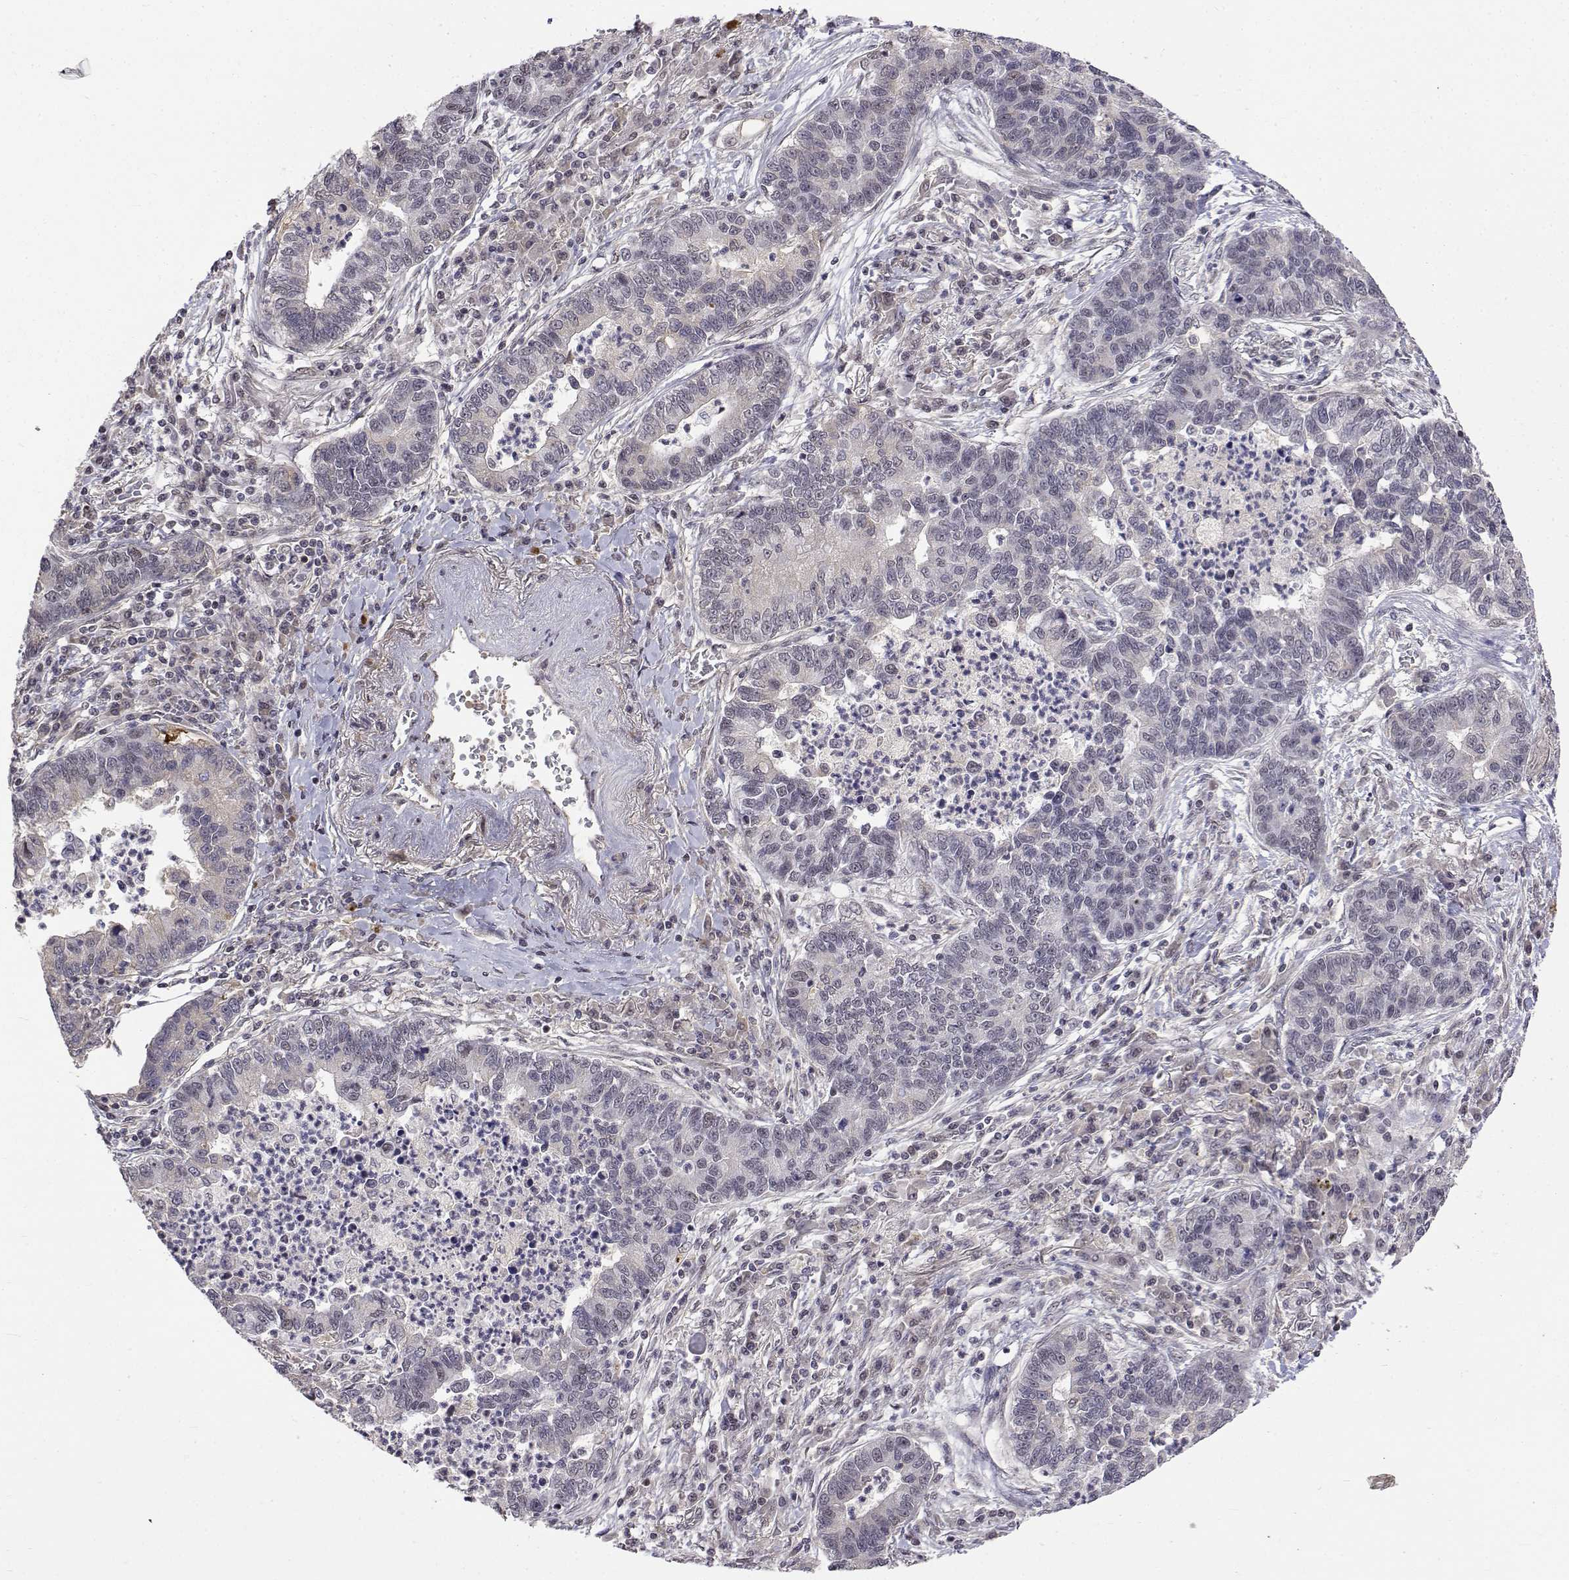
{"staining": {"intensity": "negative", "quantity": "none", "location": "none"}, "tissue": "lung cancer", "cell_type": "Tumor cells", "image_type": "cancer", "snomed": [{"axis": "morphology", "description": "Adenocarcinoma, NOS"}, {"axis": "topography", "description": "Lung"}], "caption": "Immunohistochemistry (IHC) histopathology image of neoplastic tissue: human lung cancer (adenocarcinoma) stained with DAB exhibits no significant protein positivity in tumor cells.", "gene": "ITGA7", "patient": {"sex": "female", "age": 57}}